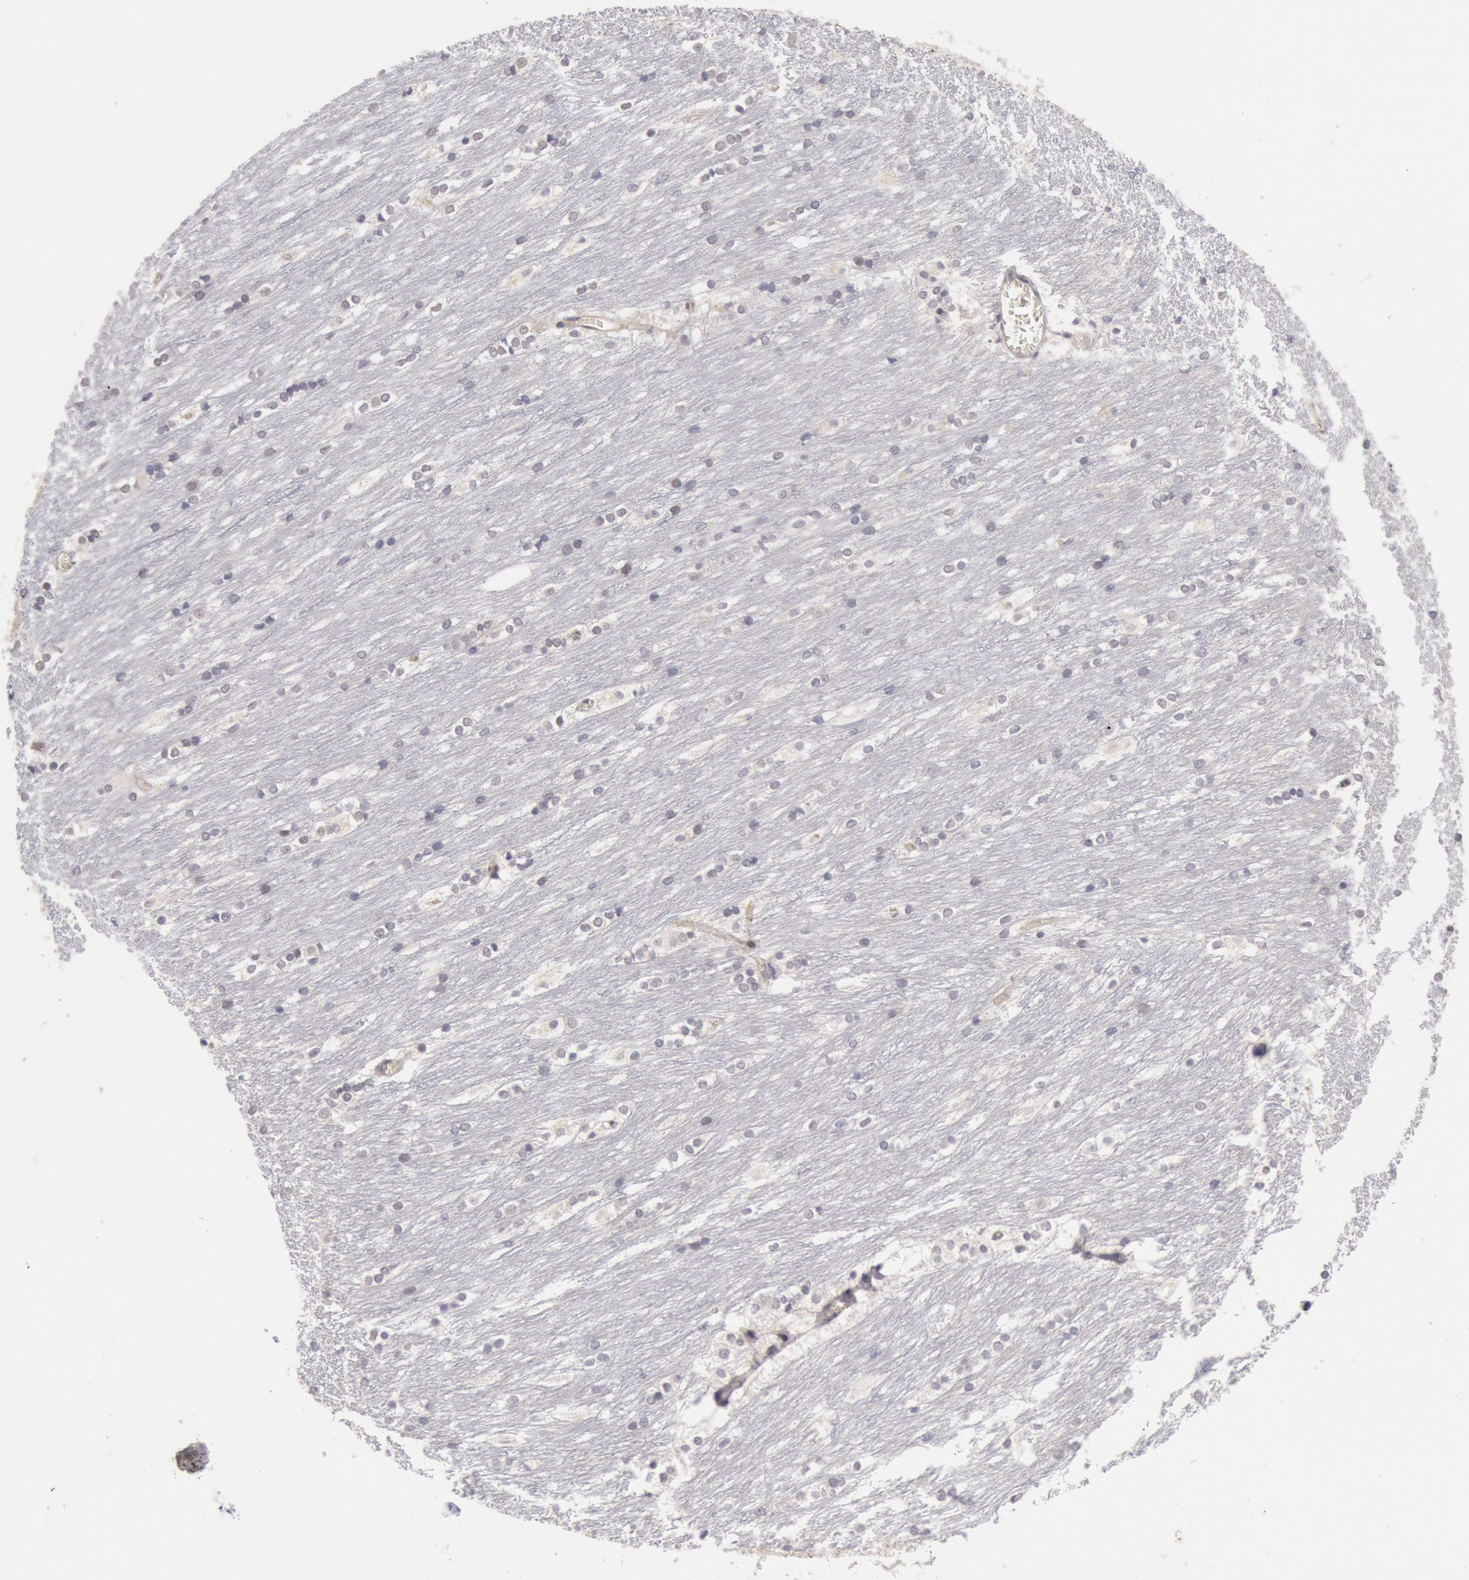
{"staining": {"intensity": "negative", "quantity": "none", "location": "none"}, "tissue": "caudate", "cell_type": "Glial cells", "image_type": "normal", "snomed": [{"axis": "morphology", "description": "Normal tissue, NOS"}, {"axis": "topography", "description": "Lateral ventricle wall"}], "caption": "Immunohistochemistry (IHC) of benign human caudate displays no positivity in glial cells.", "gene": "JOSD1", "patient": {"sex": "female", "age": 19}}